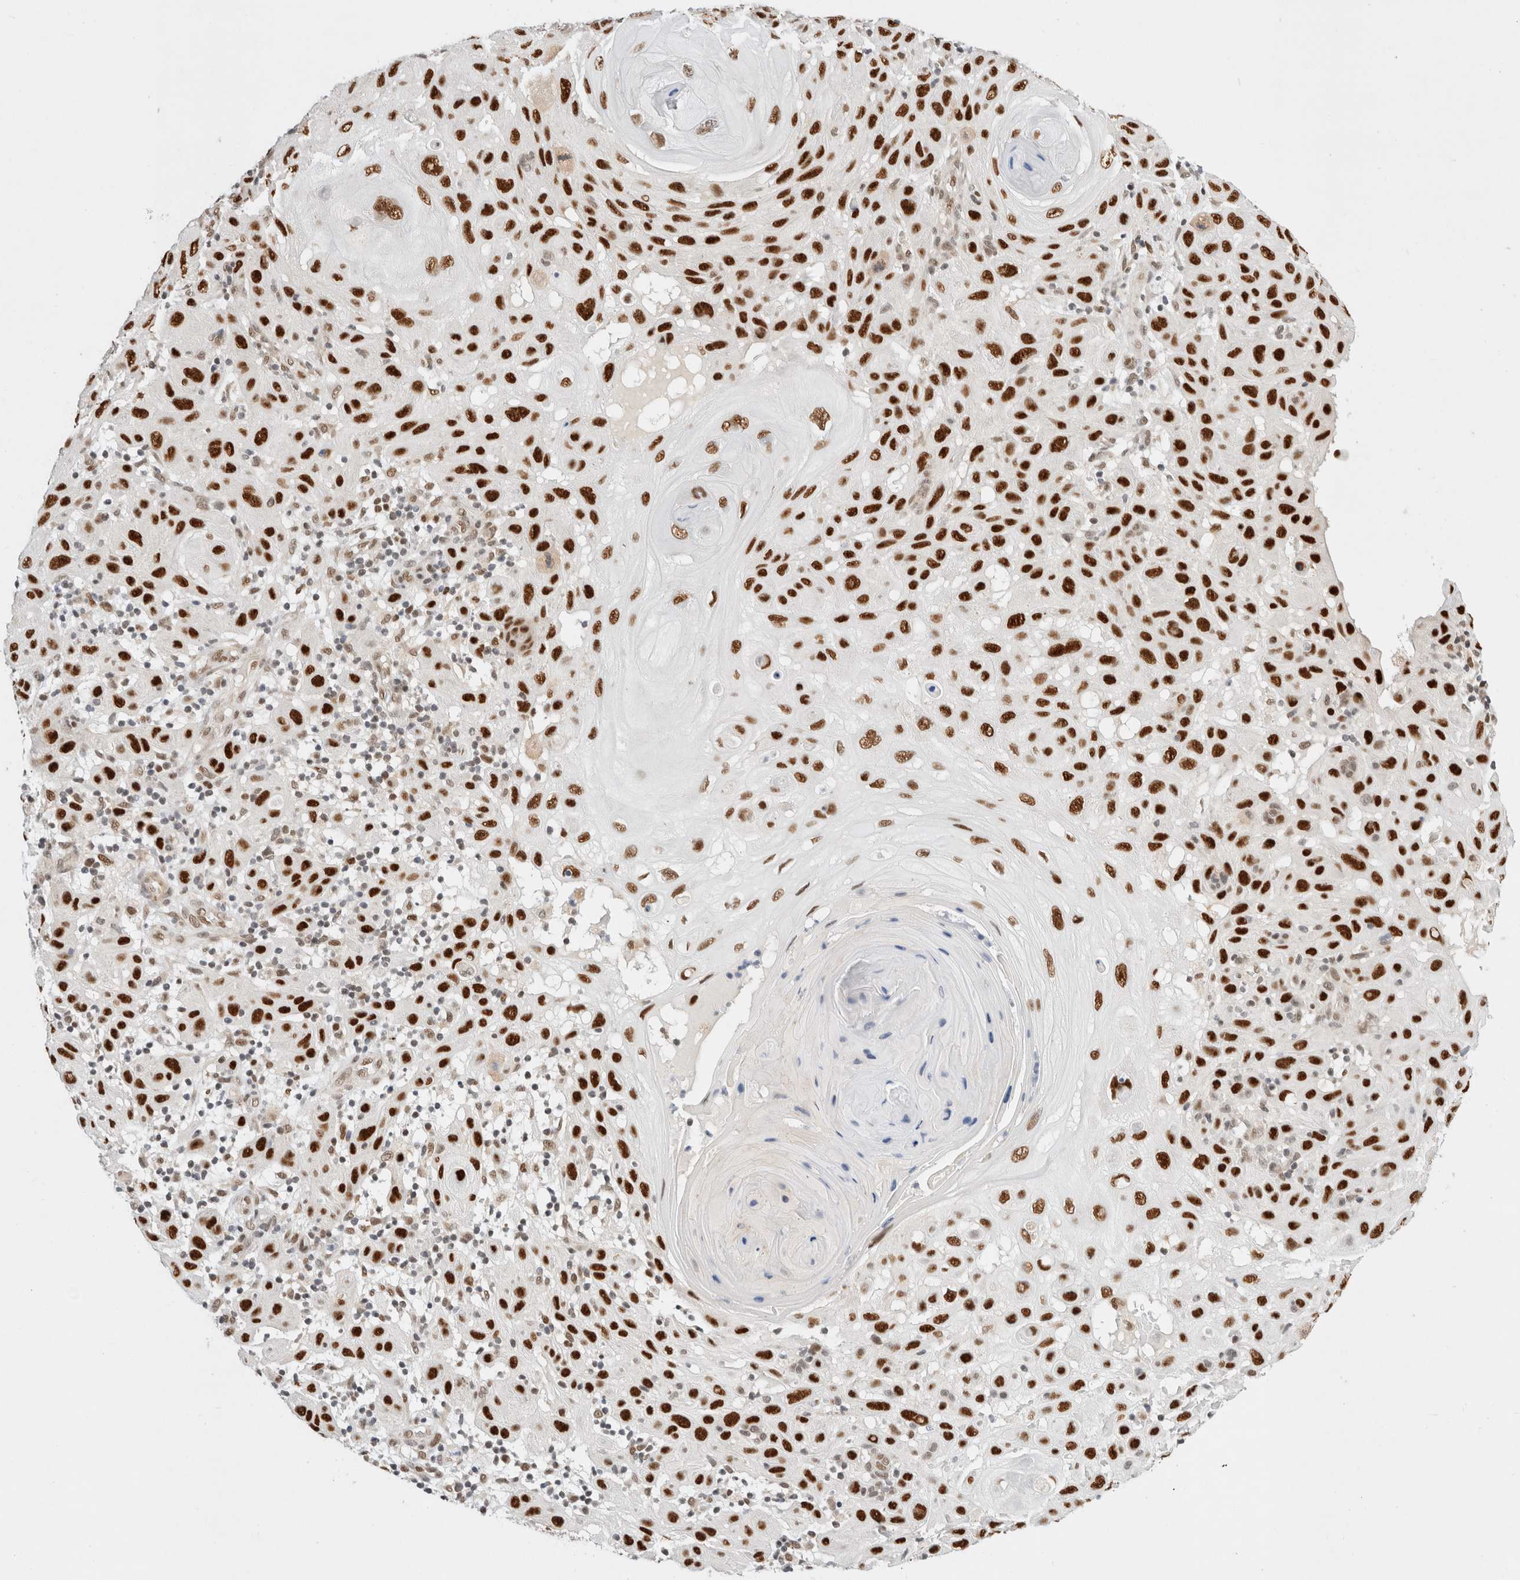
{"staining": {"intensity": "strong", "quantity": ">75%", "location": "nuclear"}, "tissue": "skin cancer", "cell_type": "Tumor cells", "image_type": "cancer", "snomed": [{"axis": "morphology", "description": "Normal tissue, NOS"}, {"axis": "morphology", "description": "Squamous cell carcinoma, NOS"}, {"axis": "topography", "description": "Skin"}], "caption": "Skin squamous cell carcinoma stained with a brown dye exhibits strong nuclear positive expression in approximately >75% of tumor cells.", "gene": "GTF2I", "patient": {"sex": "female", "age": 96}}